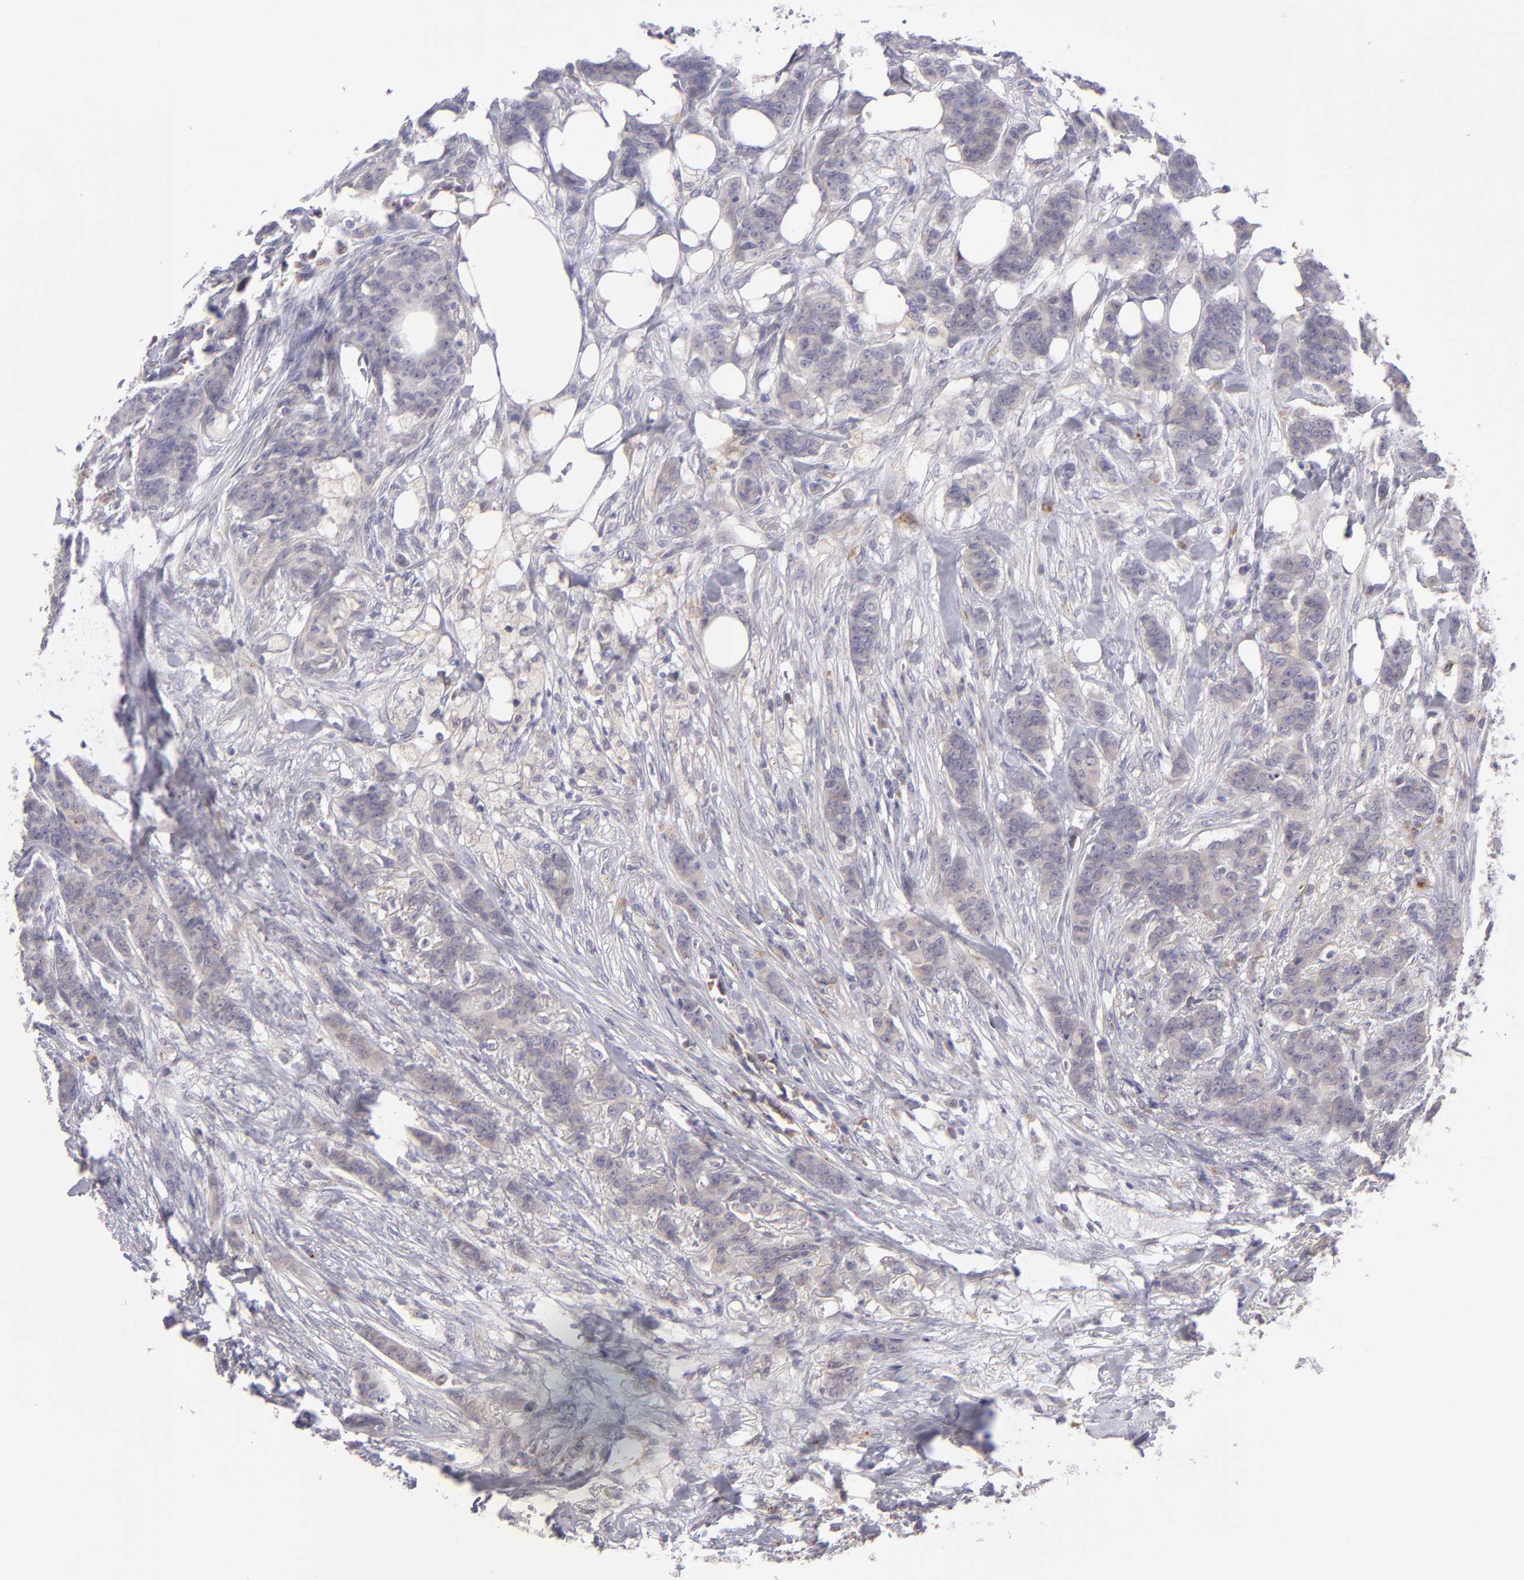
{"staining": {"intensity": "weak", "quantity": "25%-75%", "location": "cytoplasmic/membranous"}, "tissue": "breast cancer", "cell_type": "Tumor cells", "image_type": "cancer", "snomed": [{"axis": "morphology", "description": "Duct carcinoma"}, {"axis": "topography", "description": "Breast"}], "caption": "The image shows immunohistochemical staining of intraductal carcinoma (breast). There is weak cytoplasmic/membranous expression is seen in about 25%-75% of tumor cells.", "gene": "TRAF3", "patient": {"sex": "female", "age": 40}}